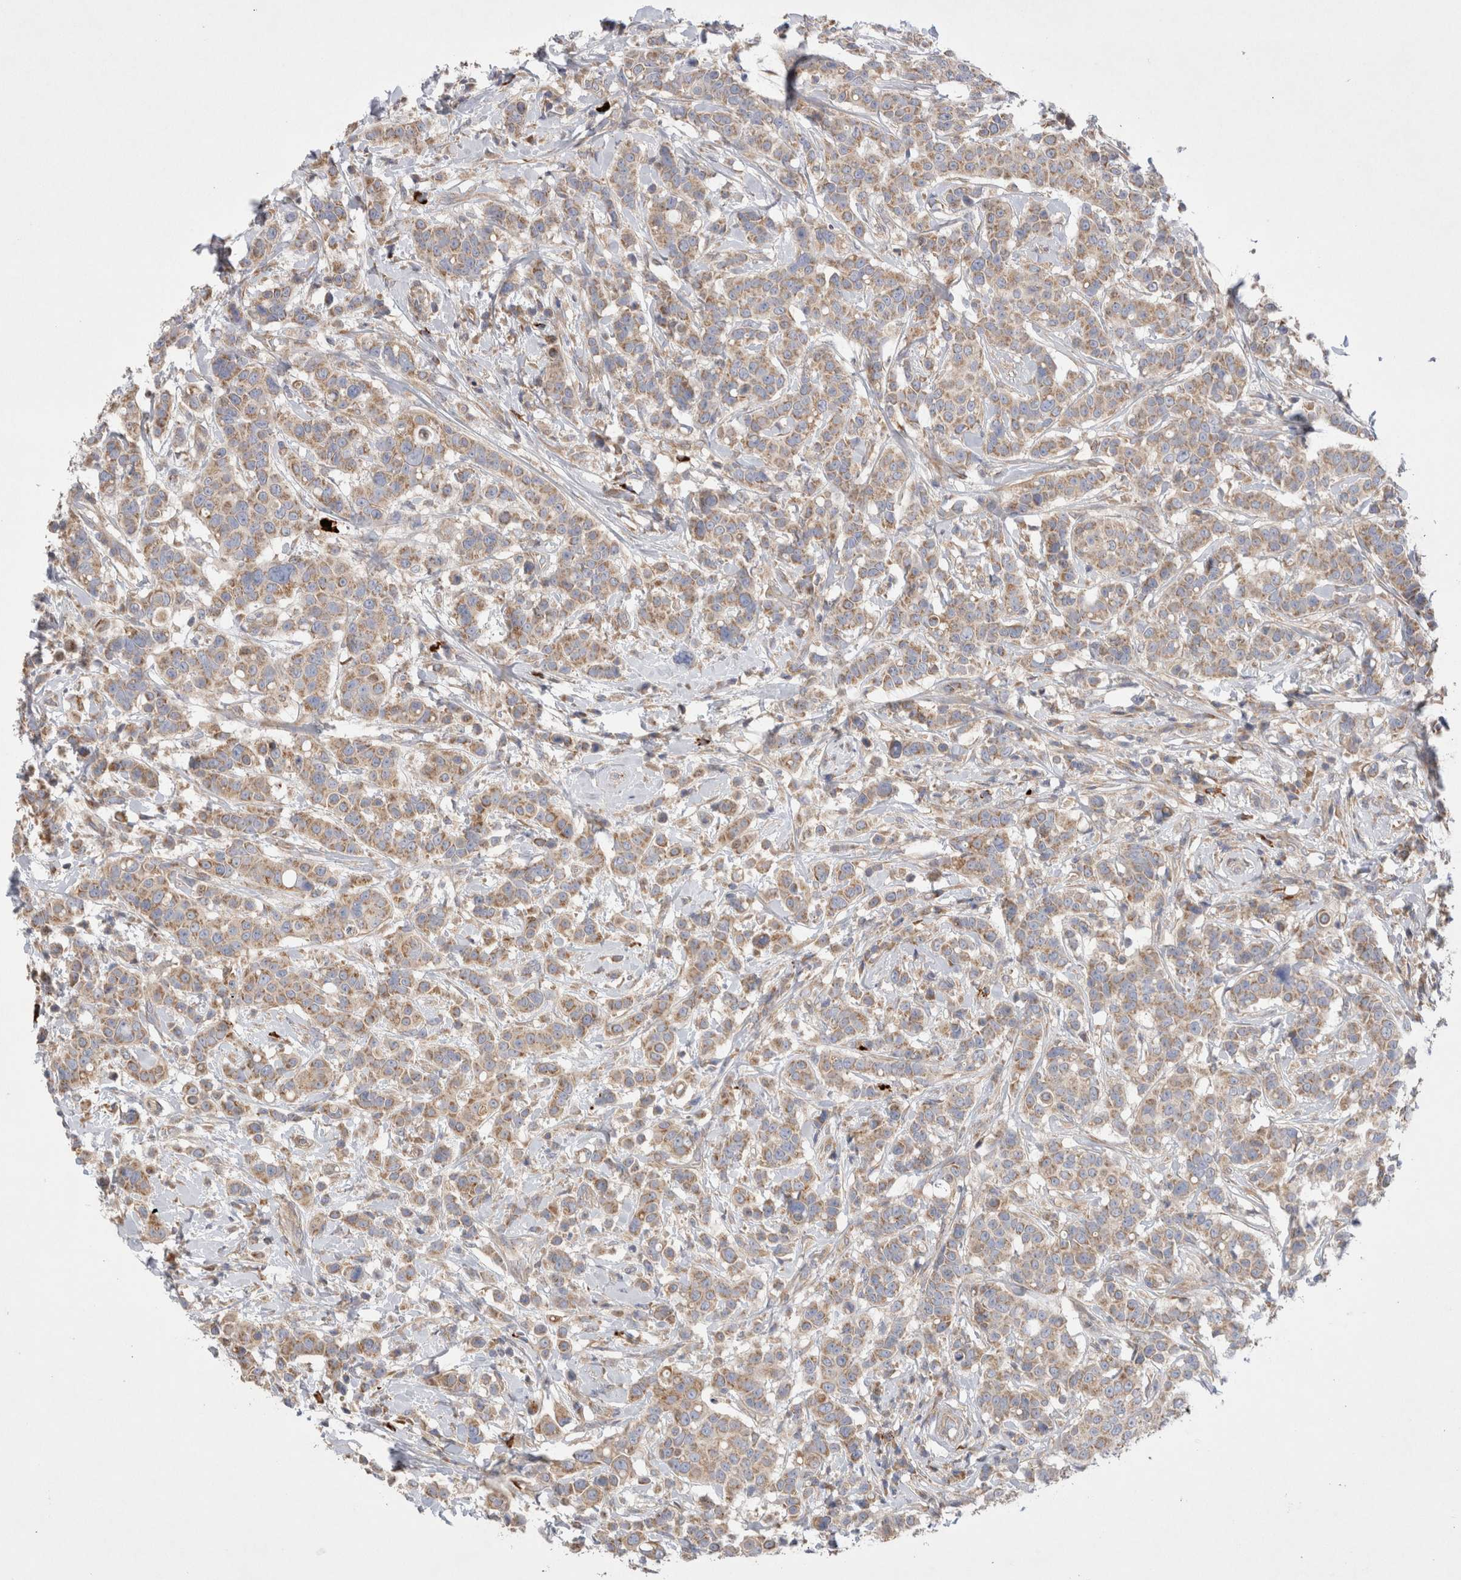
{"staining": {"intensity": "weak", "quantity": ">75%", "location": "cytoplasmic/membranous"}, "tissue": "breast cancer", "cell_type": "Tumor cells", "image_type": "cancer", "snomed": [{"axis": "morphology", "description": "Duct carcinoma"}, {"axis": "topography", "description": "Breast"}], "caption": "Immunohistochemical staining of breast cancer shows low levels of weak cytoplasmic/membranous expression in about >75% of tumor cells.", "gene": "TBC1D16", "patient": {"sex": "female", "age": 27}}